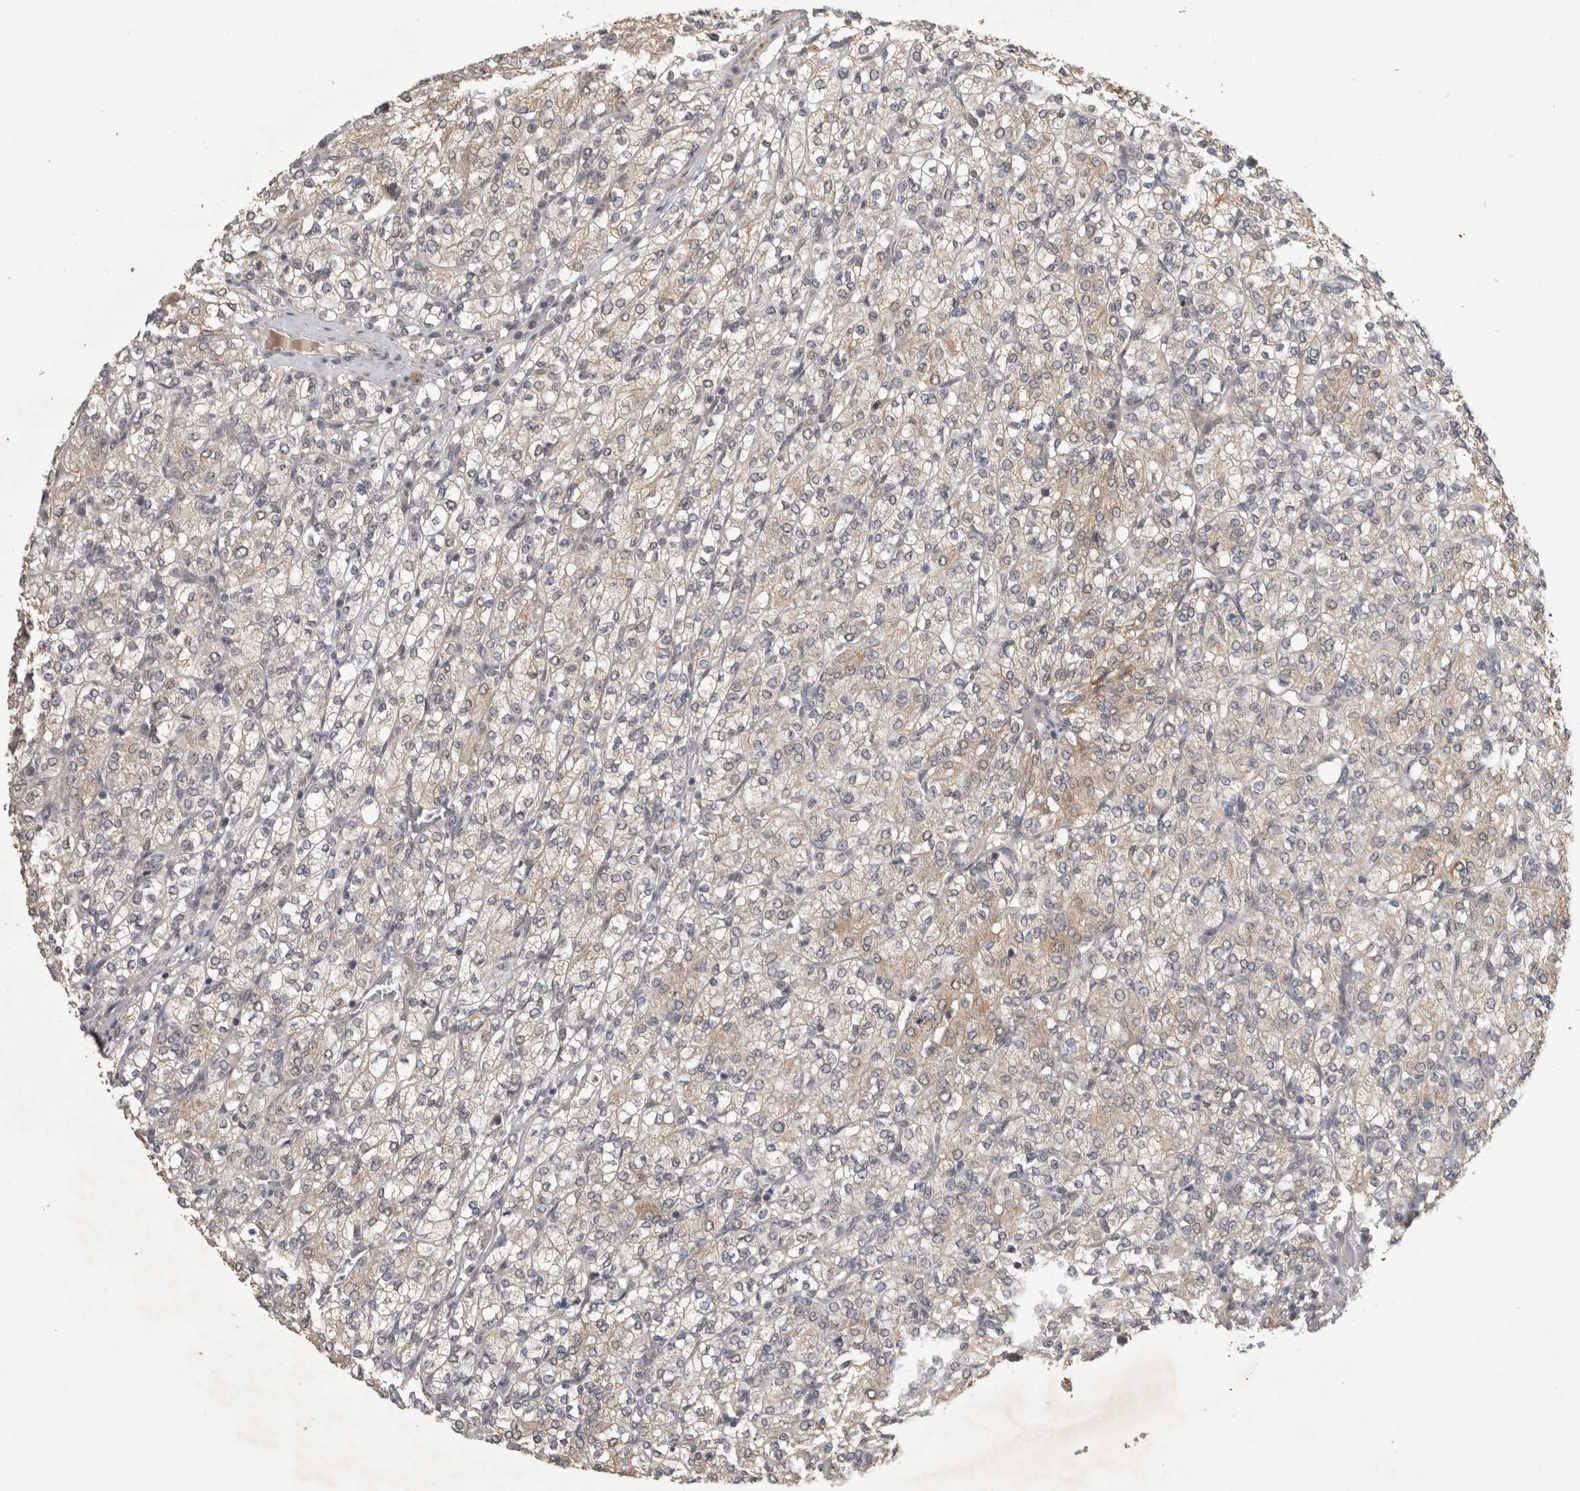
{"staining": {"intensity": "weak", "quantity": "<25%", "location": "cytoplasmic/membranous"}, "tissue": "renal cancer", "cell_type": "Tumor cells", "image_type": "cancer", "snomed": [{"axis": "morphology", "description": "Adenocarcinoma, NOS"}, {"axis": "topography", "description": "Kidney"}], "caption": "Adenocarcinoma (renal) was stained to show a protein in brown. There is no significant staining in tumor cells.", "gene": "RHPN1", "patient": {"sex": "male", "age": 77}}